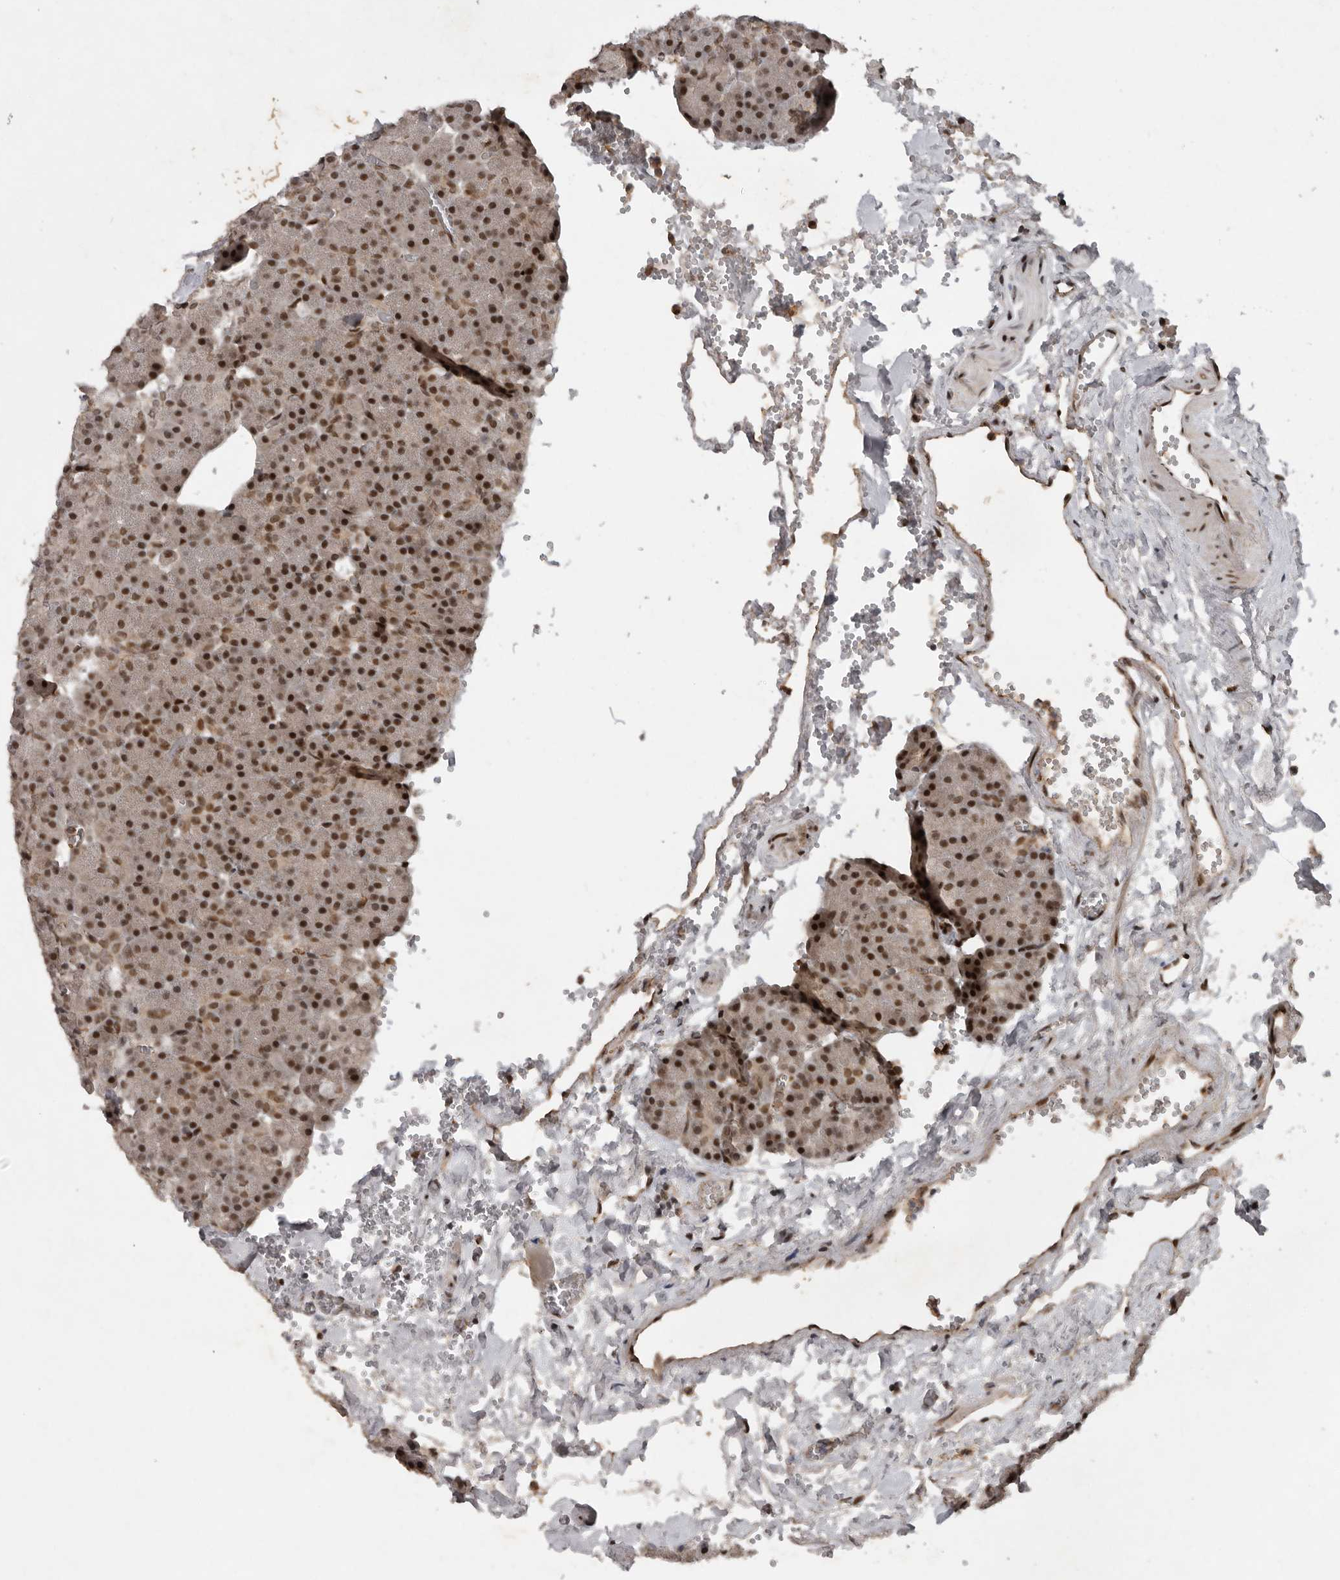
{"staining": {"intensity": "strong", "quantity": "25%-75%", "location": "nuclear"}, "tissue": "pancreas", "cell_type": "Exocrine glandular cells", "image_type": "normal", "snomed": [{"axis": "morphology", "description": "Normal tissue, NOS"}, {"axis": "morphology", "description": "Carcinoid, malignant, NOS"}, {"axis": "topography", "description": "Pancreas"}], "caption": "DAB (3,3'-diaminobenzidine) immunohistochemical staining of benign pancreas shows strong nuclear protein expression in about 25%-75% of exocrine glandular cells.", "gene": "CDC27", "patient": {"sex": "female", "age": 35}}